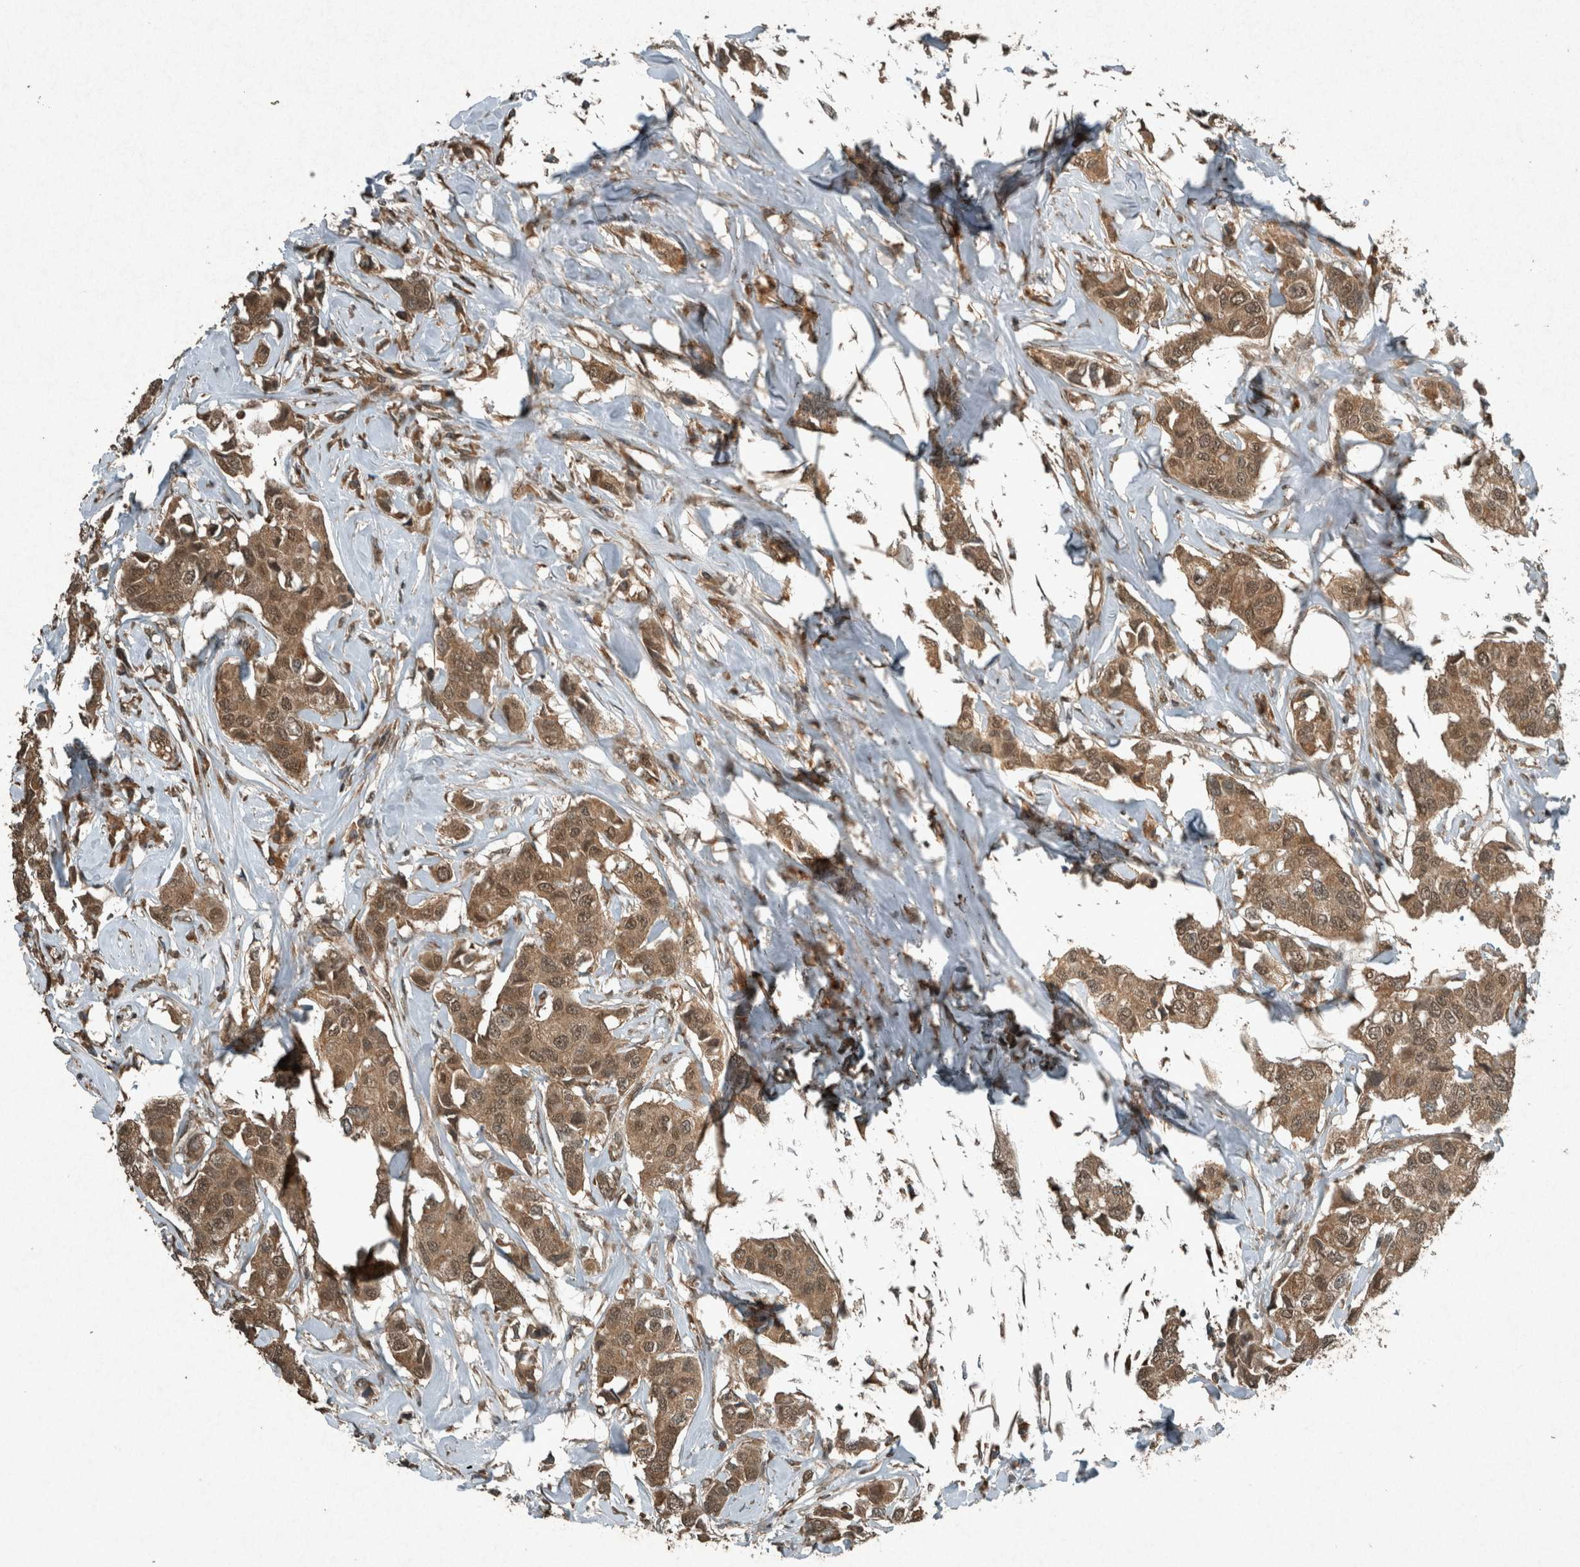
{"staining": {"intensity": "moderate", "quantity": ">75%", "location": "cytoplasmic/membranous,nuclear"}, "tissue": "breast cancer", "cell_type": "Tumor cells", "image_type": "cancer", "snomed": [{"axis": "morphology", "description": "Duct carcinoma"}, {"axis": "topography", "description": "Breast"}], "caption": "Breast cancer (infiltrating ductal carcinoma) stained with IHC shows moderate cytoplasmic/membranous and nuclear positivity in approximately >75% of tumor cells.", "gene": "ARHGEF12", "patient": {"sex": "female", "age": 80}}